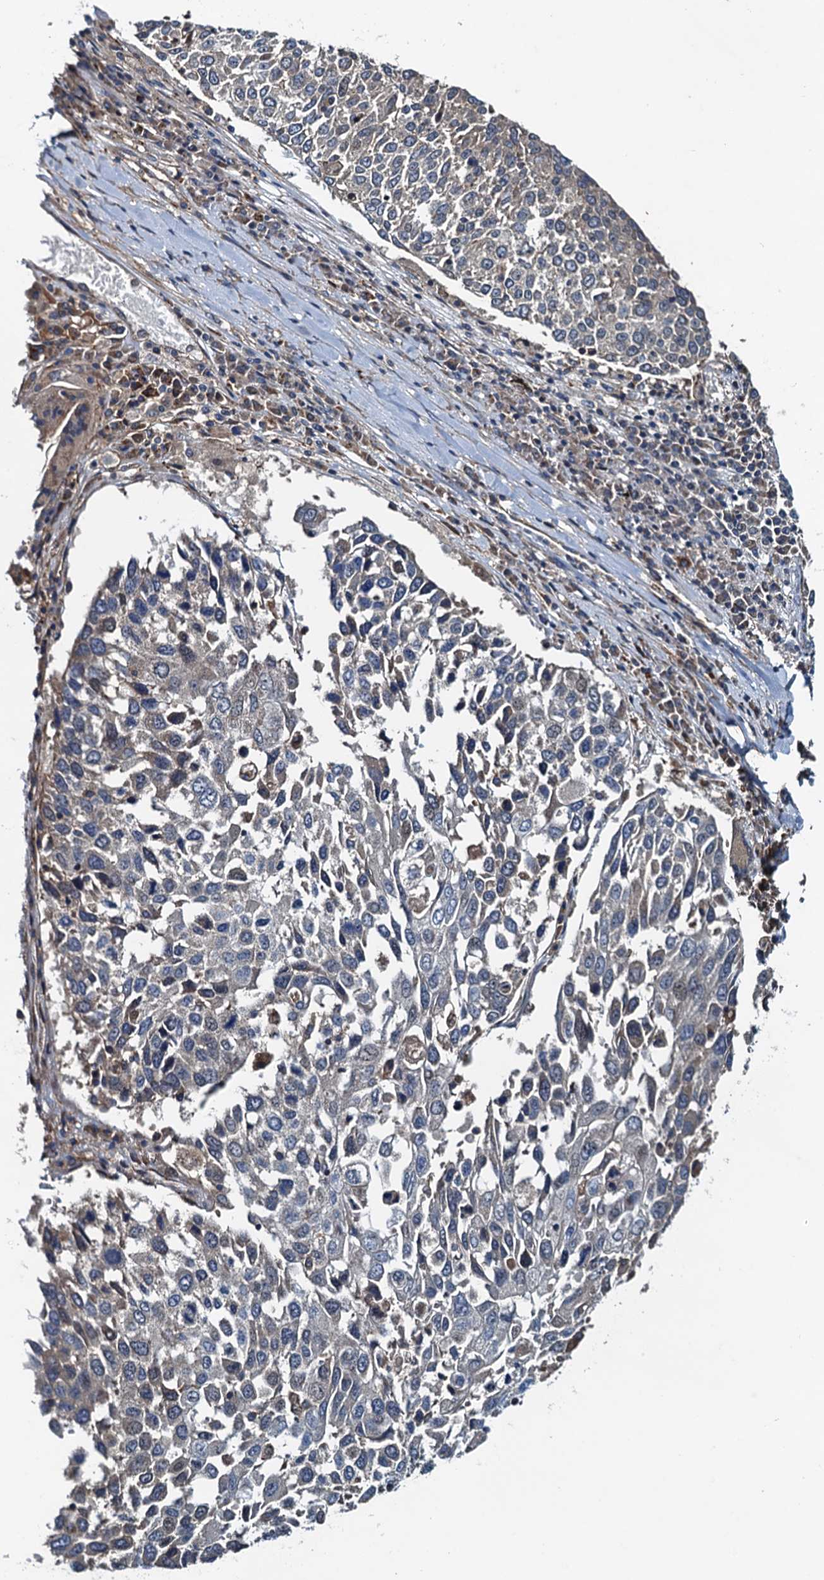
{"staining": {"intensity": "negative", "quantity": "none", "location": "none"}, "tissue": "lung cancer", "cell_type": "Tumor cells", "image_type": "cancer", "snomed": [{"axis": "morphology", "description": "Squamous cell carcinoma, NOS"}, {"axis": "topography", "description": "Lung"}], "caption": "DAB (3,3'-diaminobenzidine) immunohistochemical staining of squamous cell carcinoma (lung) displays no significant positivity in tumor cells.", "gene": "EFL1", "patient": {"sex": "male", "age": 65}}